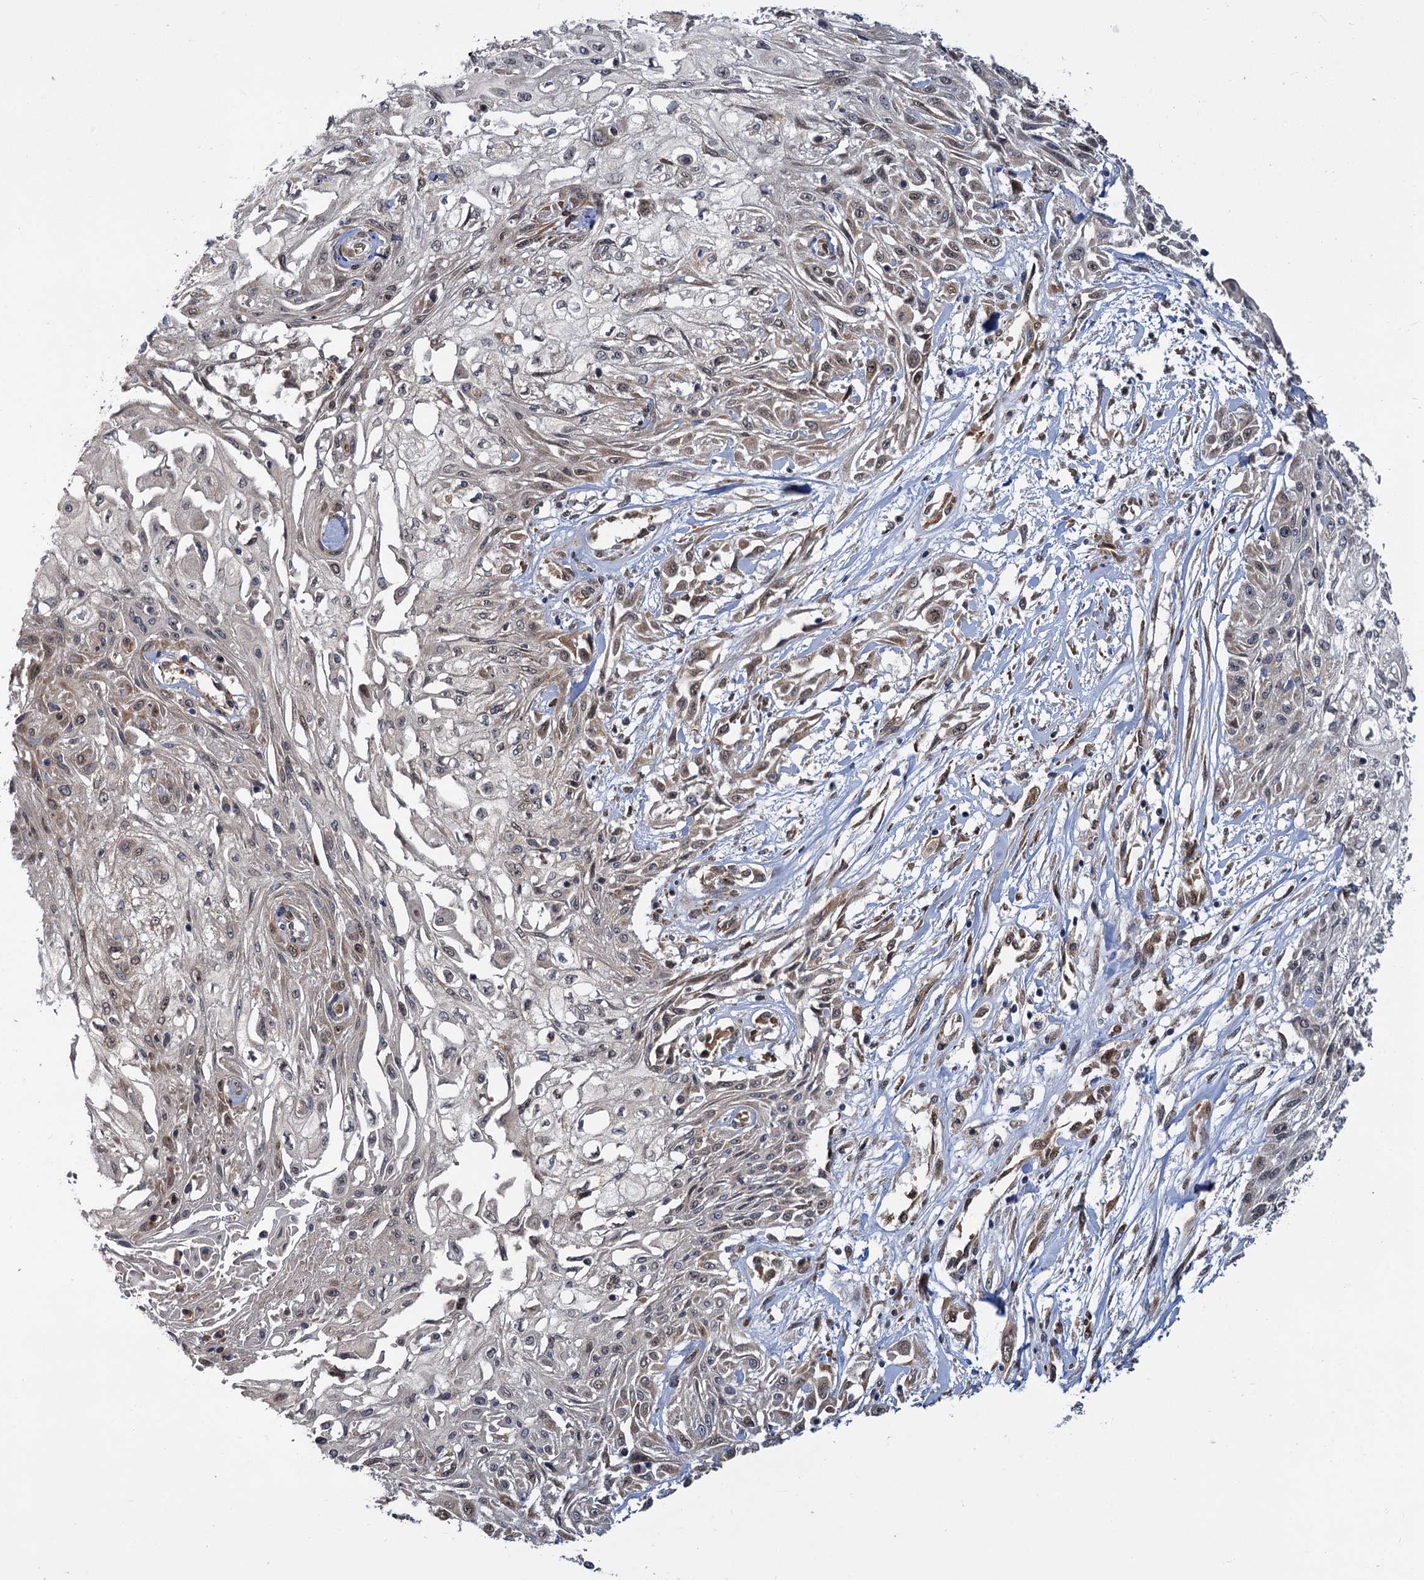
{"staining": {"intensity": "weak", "quantity": "<25%", "location": "cytoplasmic/membranous"}, "tissue": "skin cancer", "cell_type": "Tumor cells", "image_type": "cancer", "snomed": [{"axis": "morphology", "description": "Squamous cell carcinoma, NOS"}, {"axis": "morphology", "description": "Squamous cell carcinoma, metastatic, NOS"}, {"axis": "topography", "description": "Skin"}, {"axis": "topography", "description": "Lymph node"}], "caption": "The histopathology image reveals no significant expression in tumor cells of skin cancer. (DAB (3,3'-diaminobenzidine) immunohistochemistry visualized using brightfield microscopy, high magnification).", "gene": "APBA2", "patient": {"sex": "male", "age": 75}}